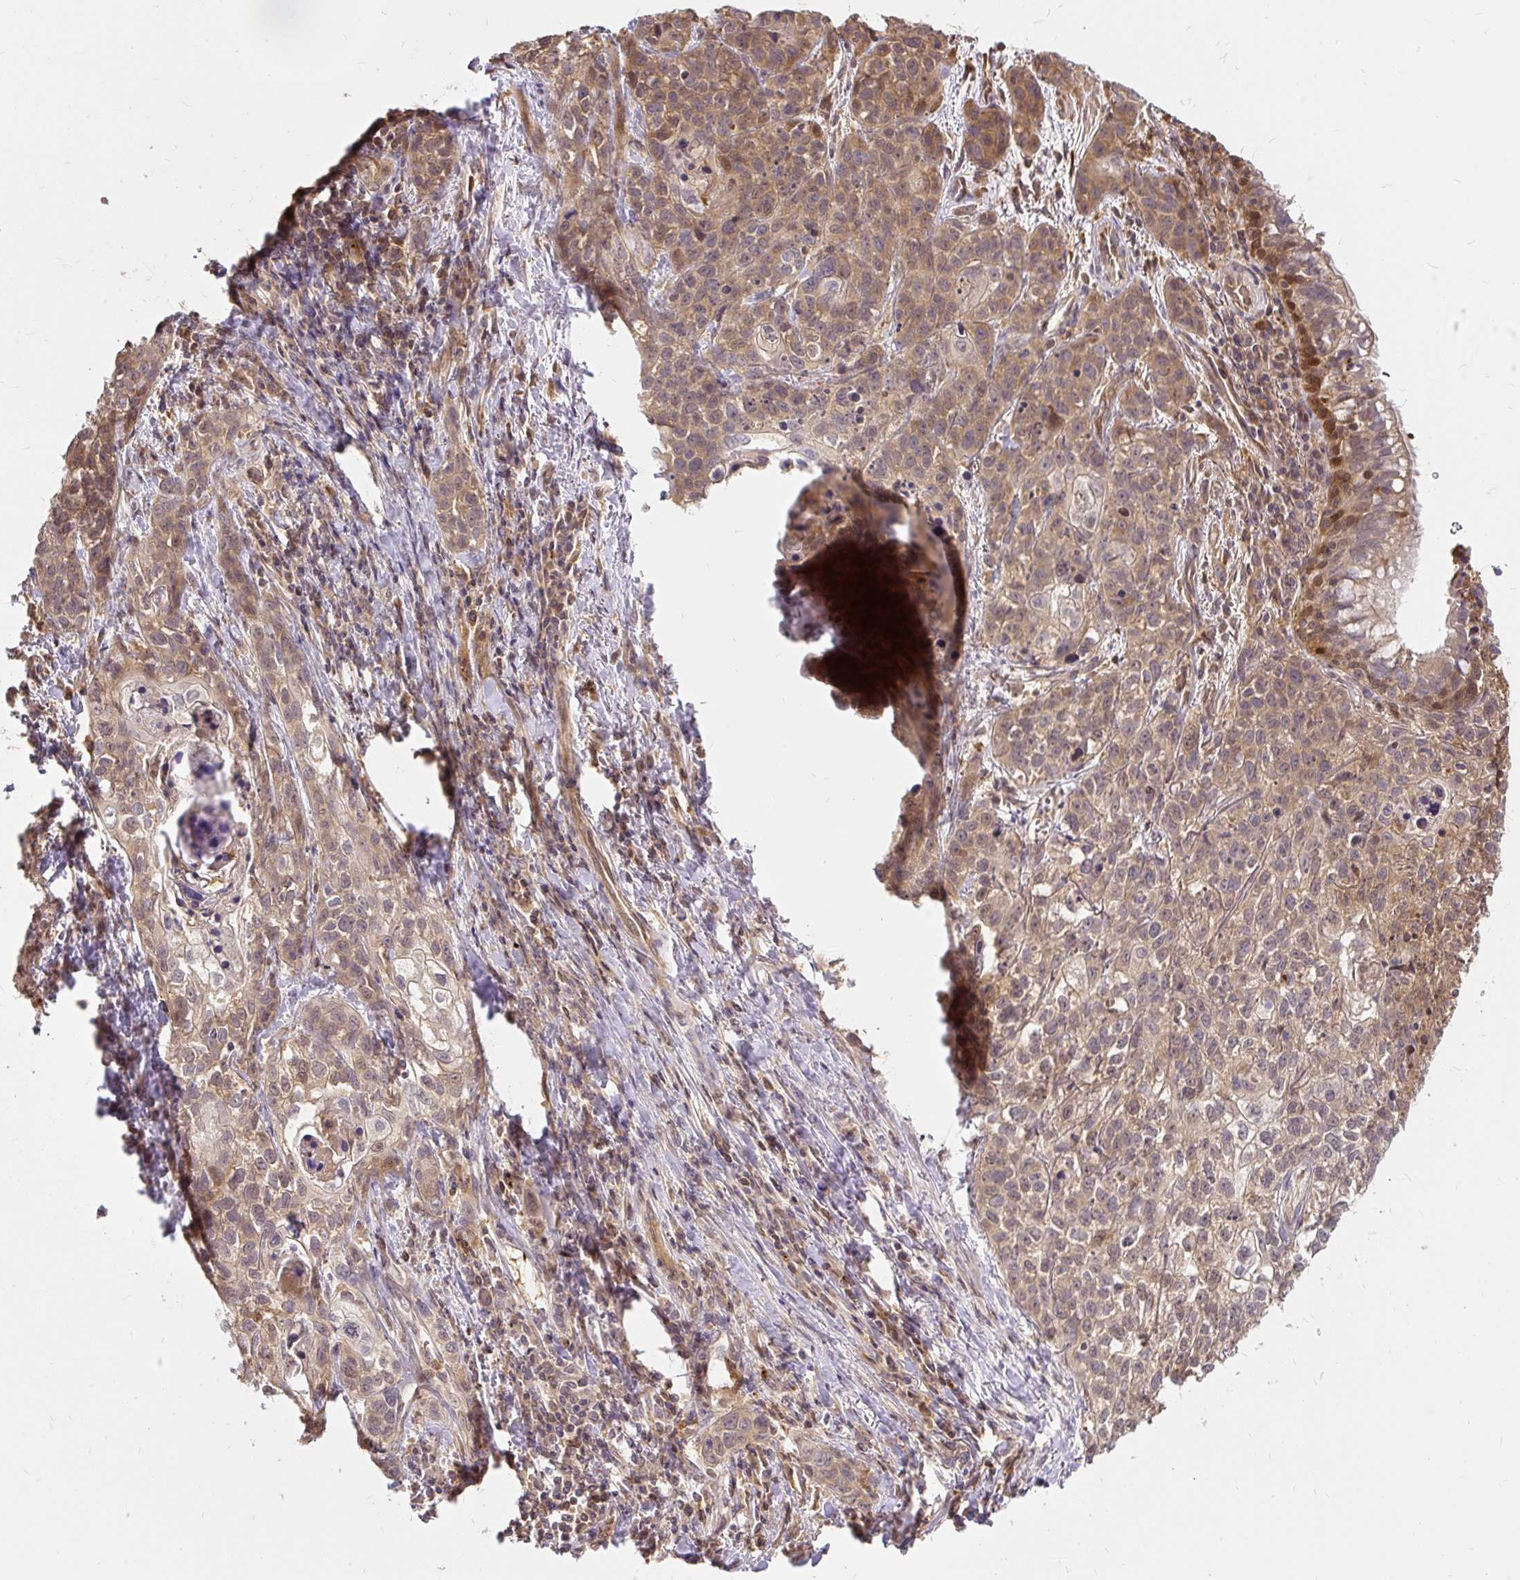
{"staining": {"intensity": "weak", "quantity": "25%-75%", "location": "cytoplasmic/membranous"}, "tissue": "lung cancer", "cell_type": "Tumor cells", "image_type": "cancer", "snomed": [{"axis": "morphology", "description": "Squamous cell carcinoma, NOS"}, {"axis": "topography", "description": "Lung"}], "caption": "Approximately 25%-75% of tumor cells in lung cancer demonstrate weak cytoplasmic/membranous protein positivity as visualized by brown immunohistochemical staining.", "gene": "AP5S1", "patient": {"sex": "male", "age": 74}}